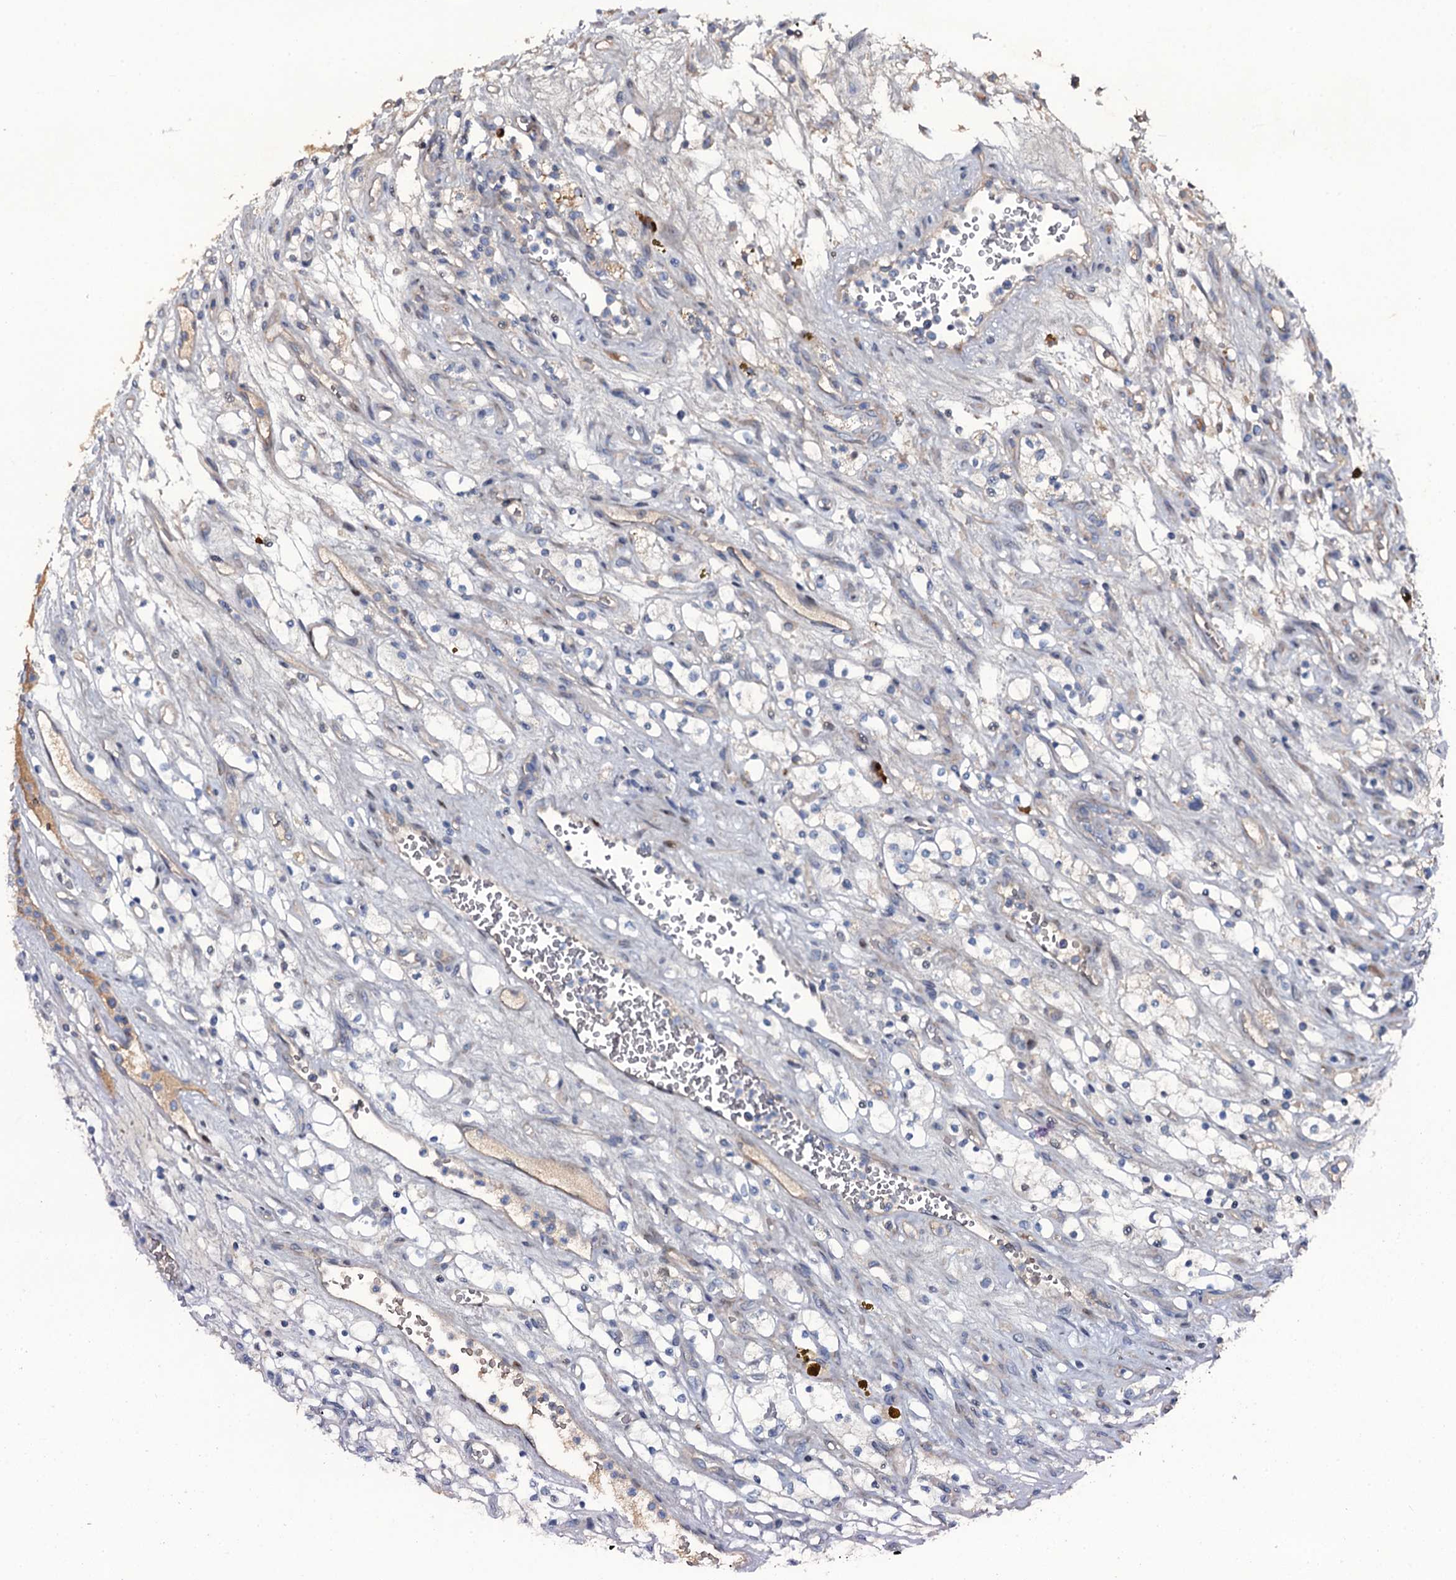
{"staining": {"intensity": "negative", "quantity": "none", "location": "none"}, "tissue": "renal cancer", "cell_type": "Tumor cells", "image_type": "cancer", "snomed": [{"axis": "morphology", "description": "Adenocarcinoma, NOS"}, {"axis": "topography", "description": "Kidney"}], "caption": "High magnification brightfield microscopy of renal cancer stained with DAB (3,3'-diaminobenzidine) (brown) and counterstained with hematoxylin (blue): tumor cells show no significant staining.", "gene": "LYG2", "patient": {"sex": "female", "age": 69}}